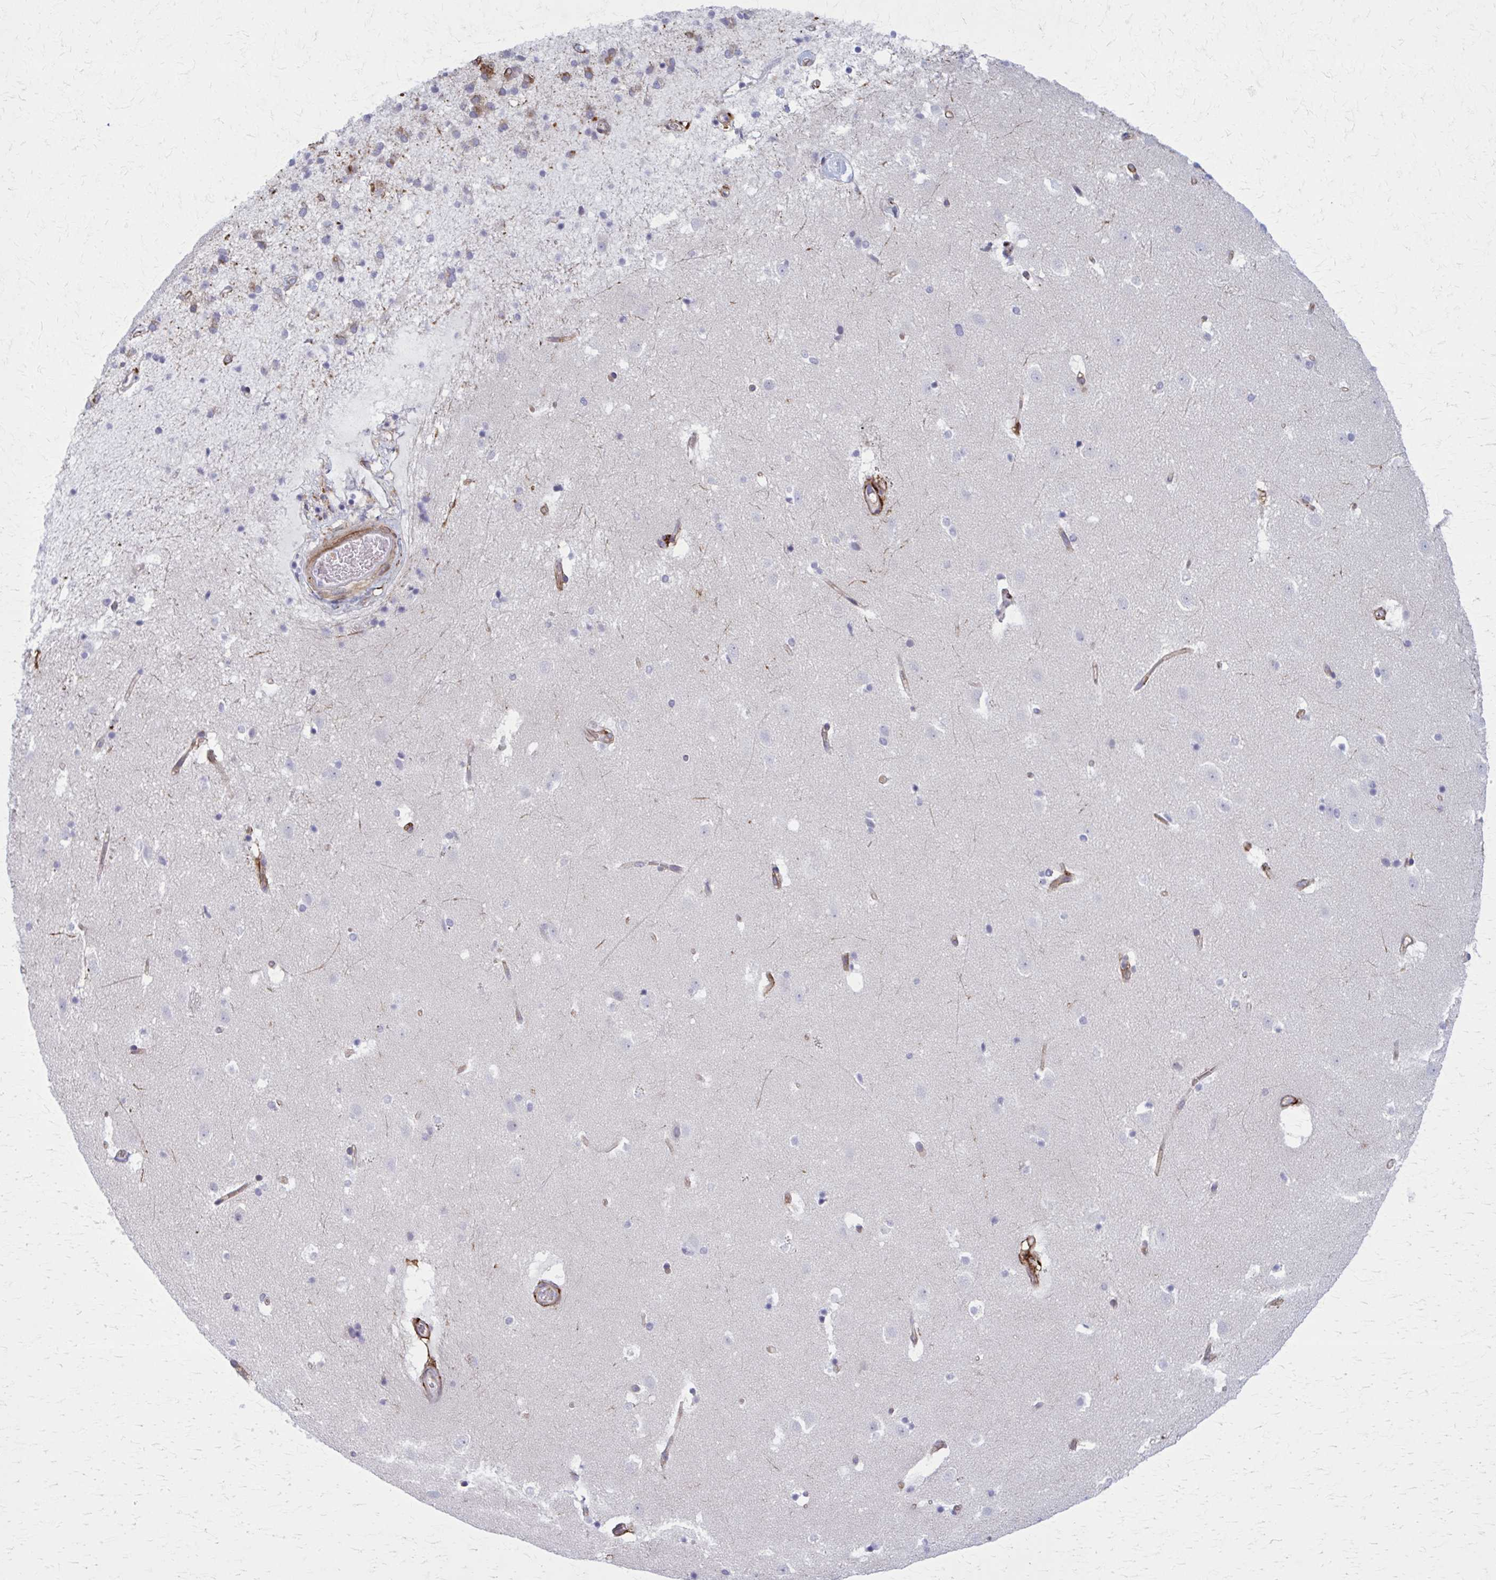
{"staining": {"intensity": "negative", "quantity": "none", "location": "none"}, "tissue": "caudate", "cell_type": "Glial cells", "image_type": "normal", "snomed": [{"axis": "morphology", "description": "Normal tissue, NOS"}, {"axis": "topography", "description": "Lateral ventricle wall"}], "caption": "High power microscopy image of an IHC photomicrograph of benign caudate, revealing no significant positivity in glial cells. (DAB (3,3'-diaminobenzidine) immunohistochemistry with hematoxylin counter stain).", "gene": "AKAP12", "patient": {"sex": "male", "age": 37}}